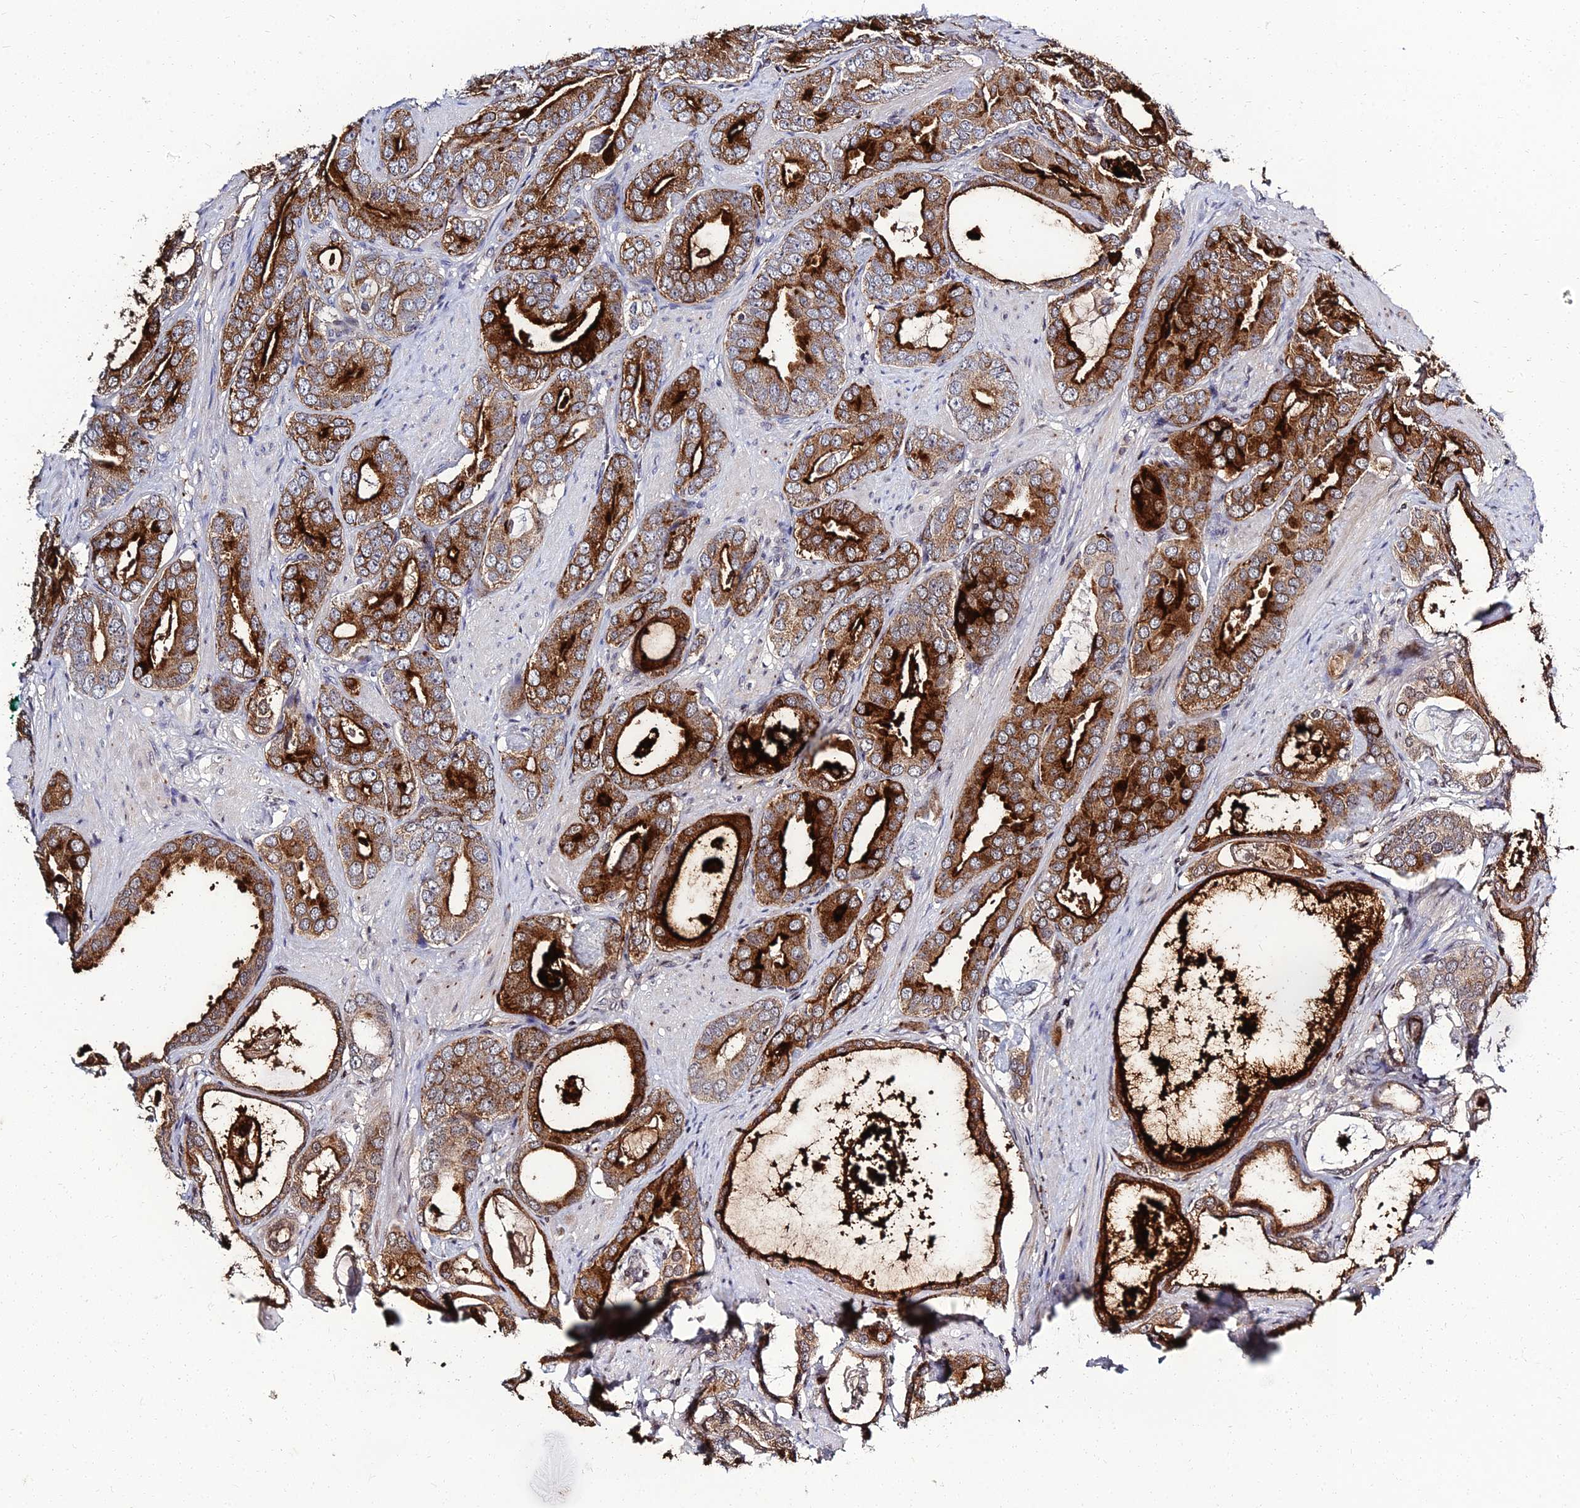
{"staining": {"intensity": "strong", "quantity": ">75%", "location": "cytoplasmic/membranous"}, "tissue": "prostate cancer", "cell_type": "Tumor cells", "image_type": "cancer", "snomed": [{"axis": "morphology", "description": "Adenocarcinoma, Low grade"}, {"axis": "topography", "description": "Prostate"}], "caption": "Immunohistochemistry (IHC) micrograph of neoplastic tissue: prostate cancer (low-grade adenocarcinoma) stained using immunohistochemistry demonstrates high levels of strong protein expression localized specifically in the cytoplasmic/membranous of tumor cells, appearing as a cytoplasmic/membranous brown color.", "gene": "NPY", "patient": {"sex": "male", "age": 71}}